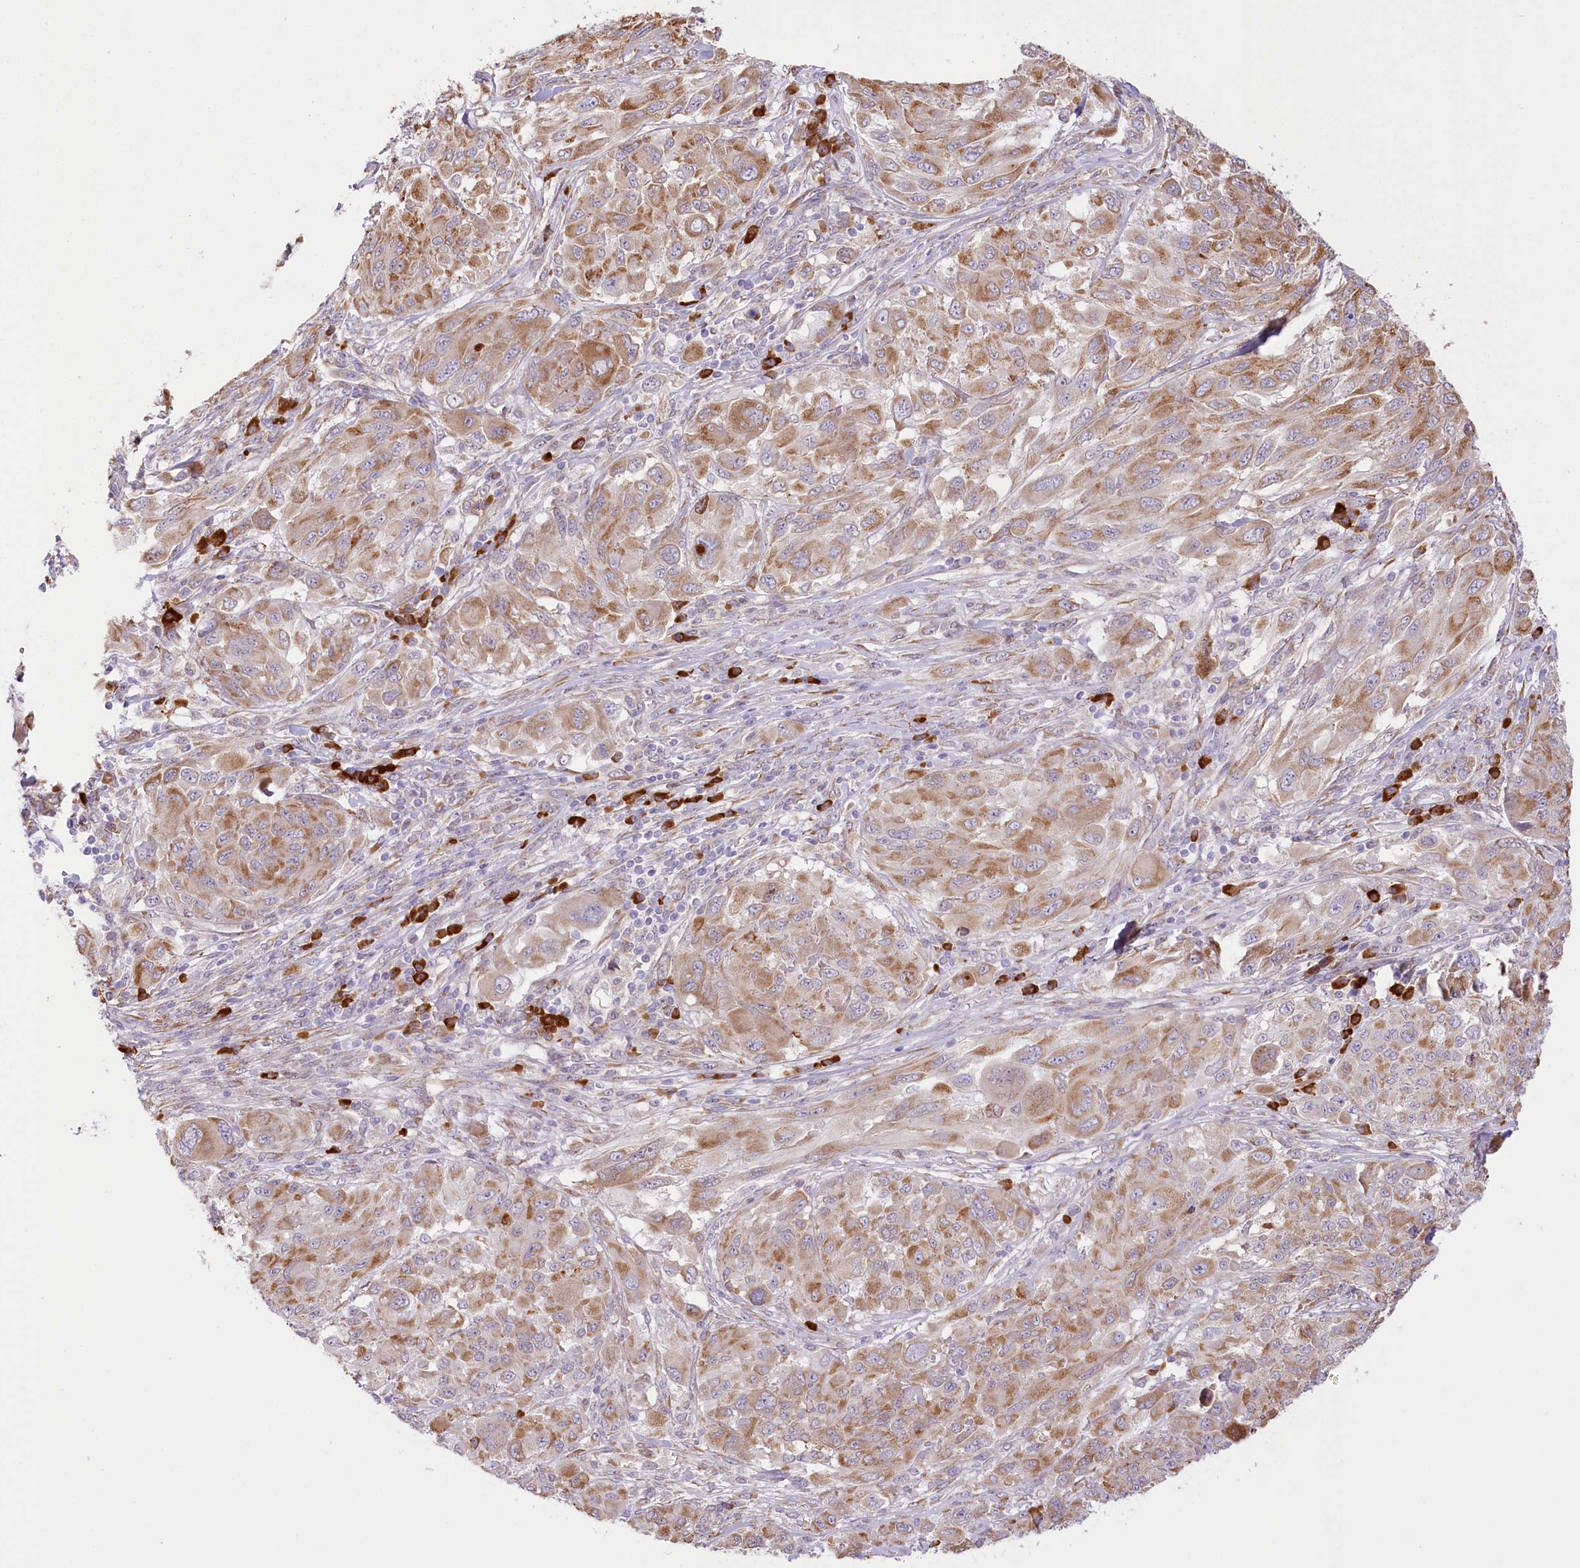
{"staining": {"intensity": "moderate", "quantity": ">75%", "location": "cytoplasmic/membranous"}, "tissue": "melanoma", "cell_type": "Tumor cells", "image_type": "cancer", "snomed": [{"axis": "morphology", "description": "Malignant melanoma, NOS"}, {"axis": "topography", "description": "Skin"}], "caption": "This micrograph exhibits IHC staining of melanoma, with medium moderate cytoplasmic/membranous expression in about >75% of tumor cells.", "gene": "NCKAP5", "patient": {"sex": "female", "age": 91}}